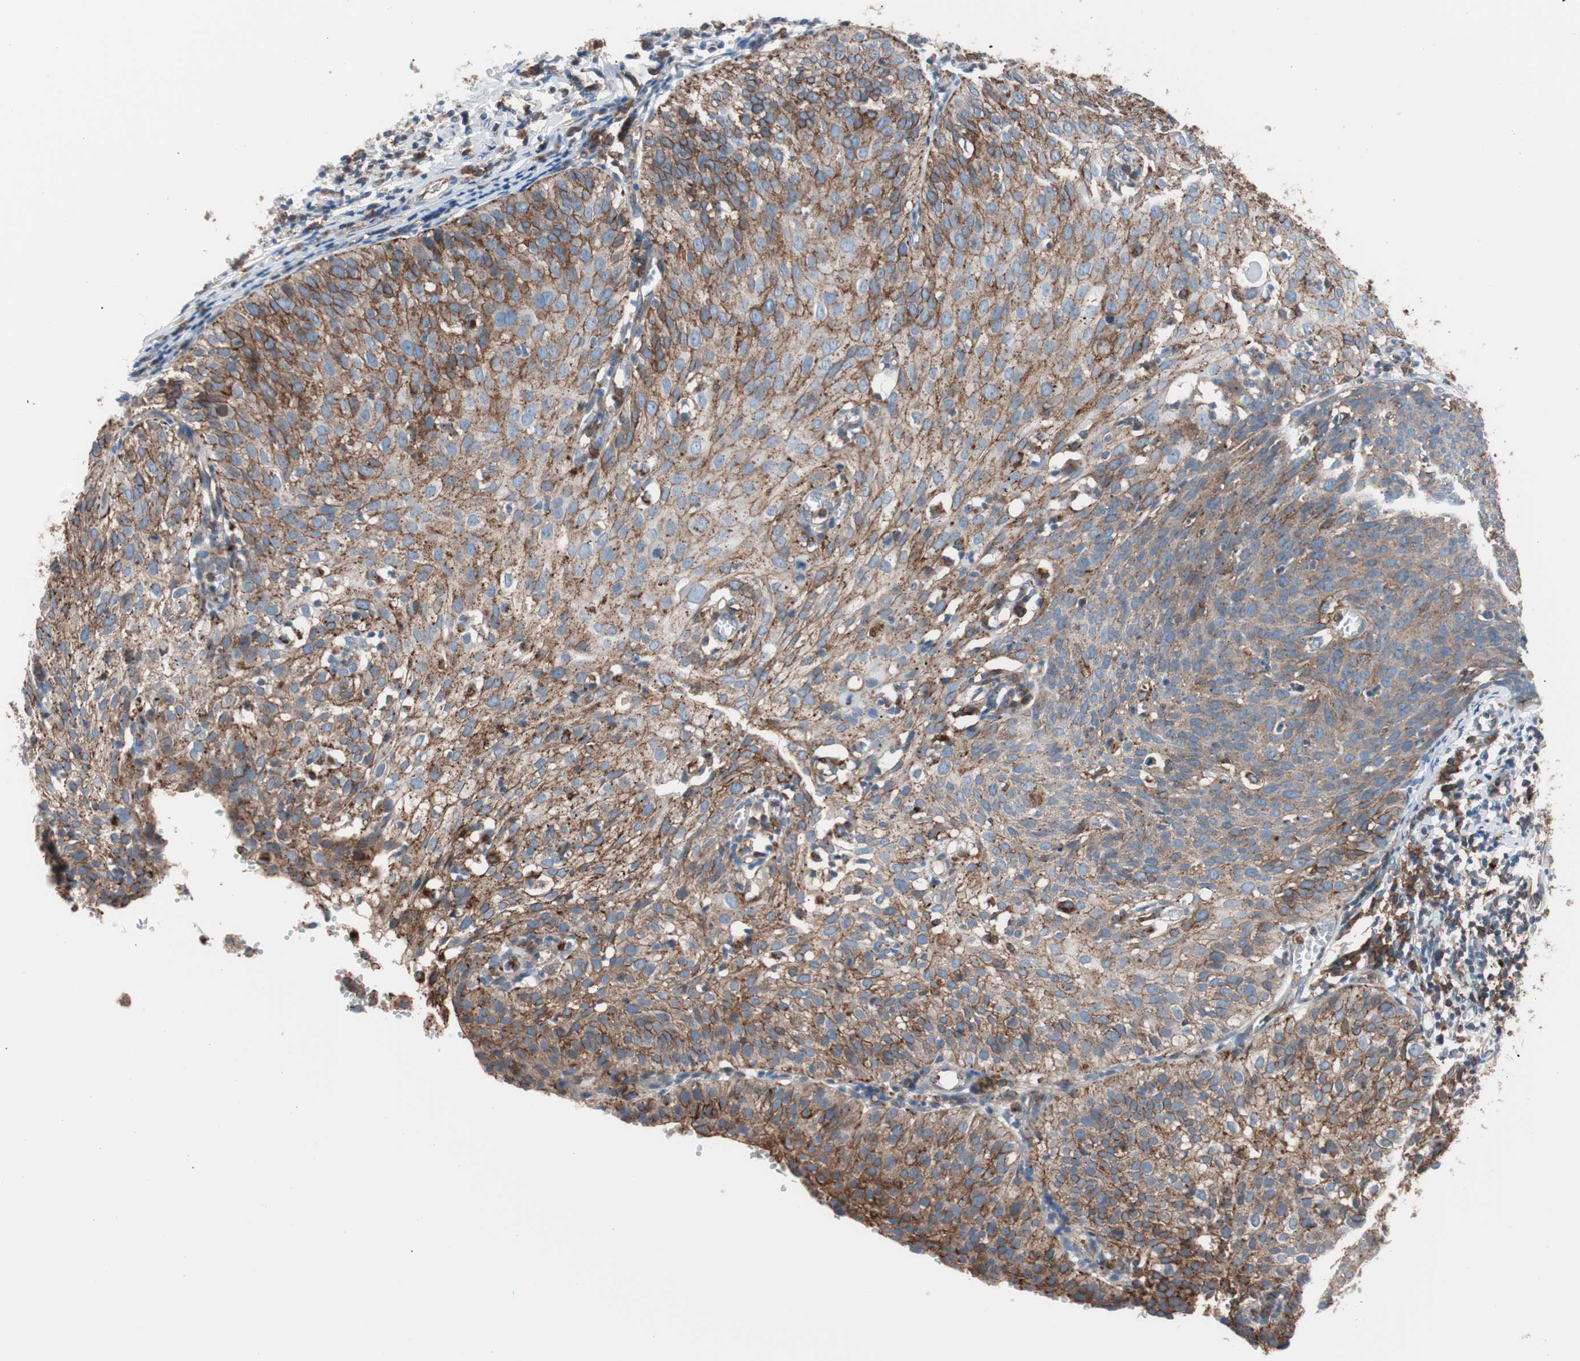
{"staining": {"intensity": "strong", "quantity": ">75%", "location": "cytoplasmic/membranous"}, "tissue": "cervical cancer", "cell_type": "Tumor cells", "image_type": "cancer", "snomed": [{"axis": "morphology", "description": "Squamous cell carcinoma, NOS"}, {"axis": "topography", "description": "Cervix"}], "caption": "Brown immunohistochemical staining in human squamous cell carcinoma (cervical) reveals strong cytoplasmic/membranous expression in approximately >75% of tumor cells. (Stains: DAB in brown, nuclei in blue, Microscopy: brightfield microscopy at high magnification).", "gene": "FLOT2", "patient": {"sex": "female", "age": 38}}